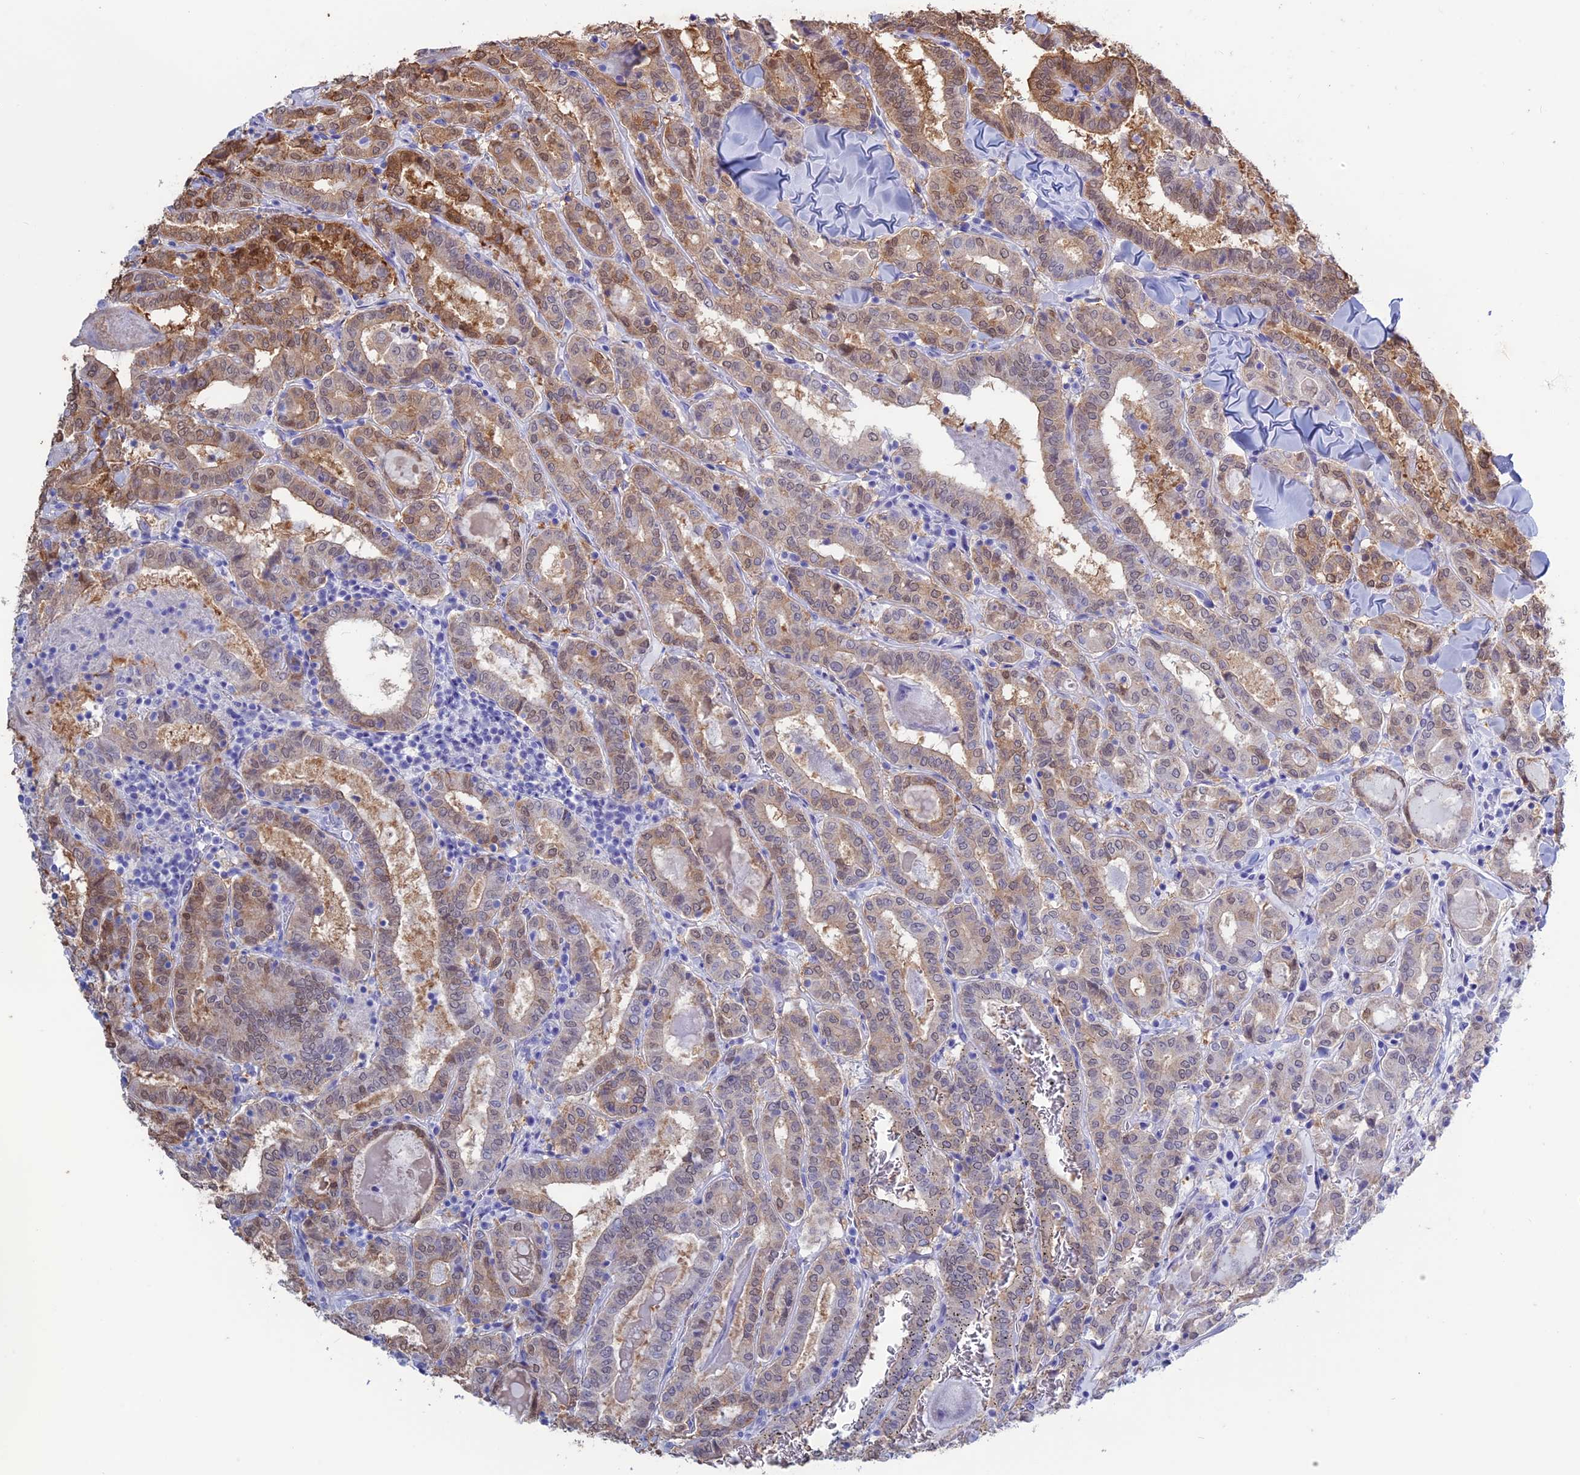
{"staining": {"intensity": "weak", "quantity": "25%-75%", "location": "cytoplasmic/membranous,nuclear"}, "tissue": "thyroid cancer", "cell_type": "Tumor cells", "image_type": "cancer", "snomed": [{"axis": "morphology", "description": "Papillary adenocarcinoma, NOS"}, {"axis": "topography", "description": "Thyroid gland"}], "caption": "Immunohistochemistry (IHC) (DAB (3,3'-diaminobenzidine)) staining of human papillary adenocarcinoma (thyroid) displays weak cytoplasmic/membranous and nuclear protein positivity in about 25%-75% of tumor cells. (DAB (3,3'-diaminobenzidine) = brown stain, brightfield microscopy at high magnification).", "gene": "LHFPL2", "patient": {"sex": "female", "age": 72}}